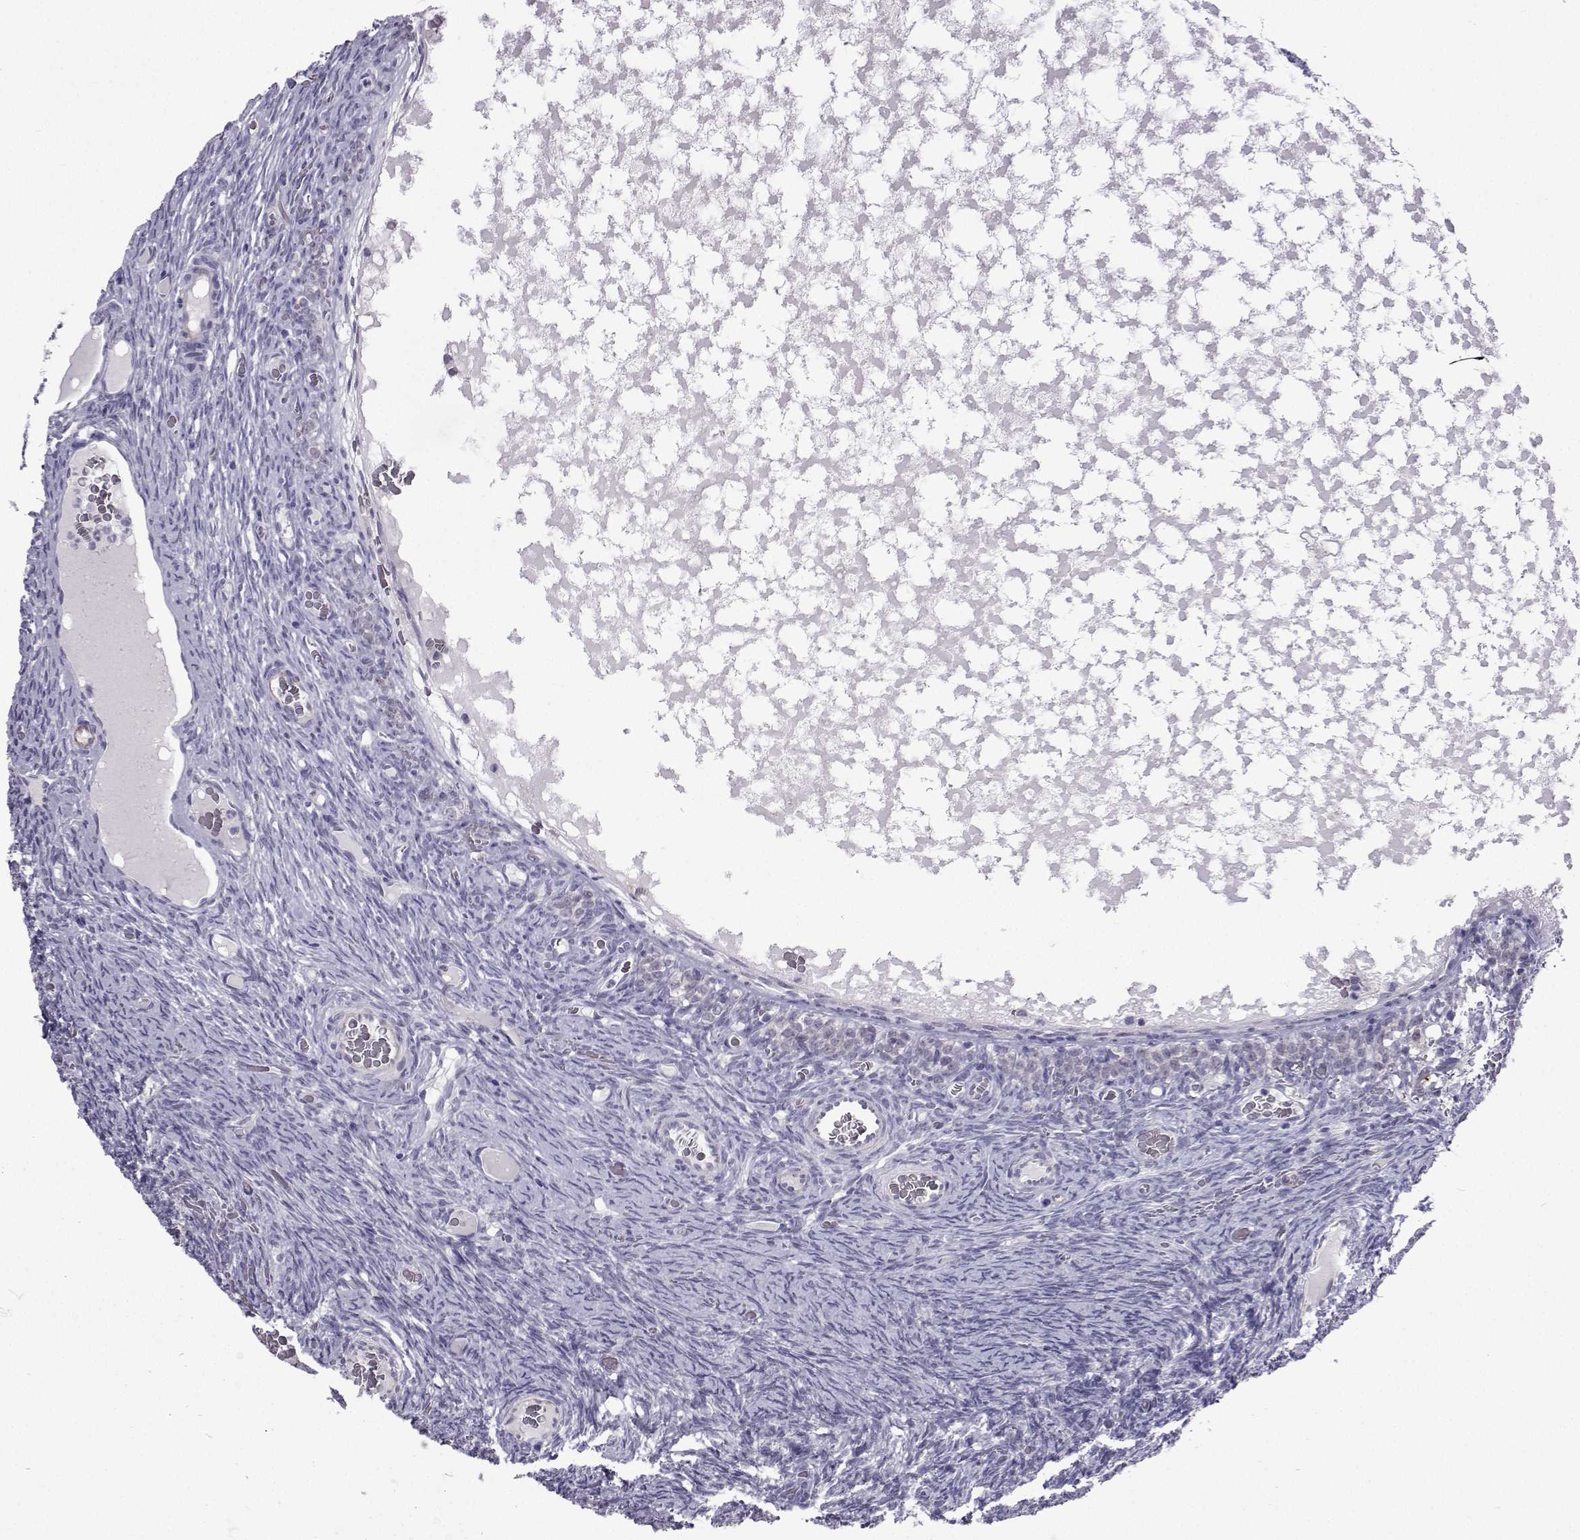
{"staining": {"intensity": "negative", "quantity": "none", "location": "none"}, "tissue": "ovary", "cell_type": "Ovarian stroma cells", "image_type": "normal", "snomed": [{"axis": "morphology", "description": "Normal tissue, NOS"}, {"axis": "topography", "description": "Ovary"}], "caption": "Immunohistochemistry image of benign ovary: ovary stained with DAB shows no significant protein expression in ovarian stroma cells.", "gene": "GALM", "patient": {"sex": "female", "age": 34}}